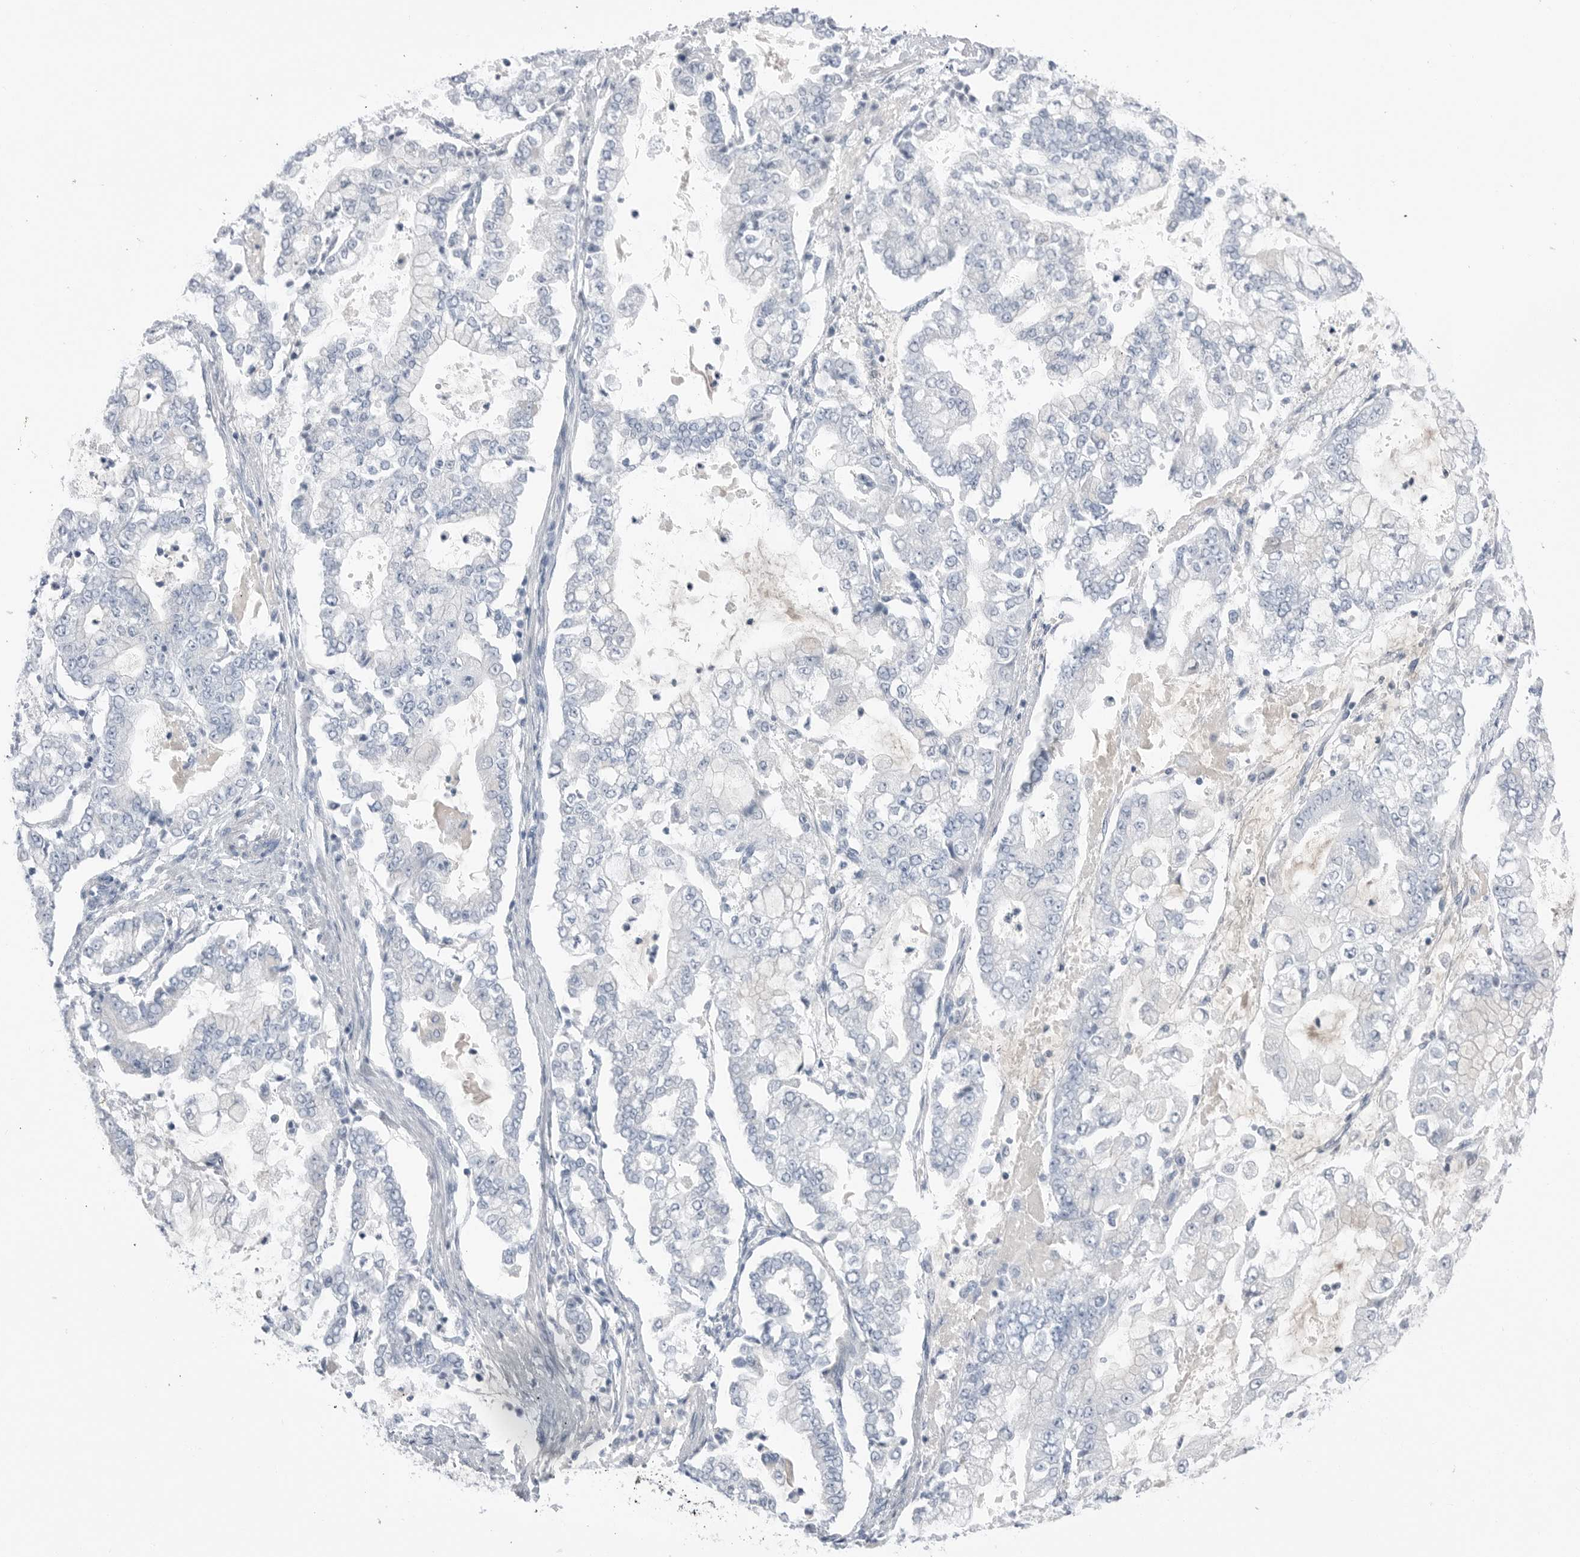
{"staining": {"intensity": "negative", "quantity": "none", "location": "none"}, "tissue": "stomach cancer", "cell_type": "Tumor cells", "image_type": "cancer", "snomed": [{"axis": "morphology", "description": "Adenocarcinoma, NOS"}, {"axis": "topography", "description": "Stomach"}], "caption": "A photomicrograph of human adenocarcinoma (stomach) is negative for staining in tumor cells.", "gene": "ABHD12", "patient": {"sex": "male", "age": 76}}